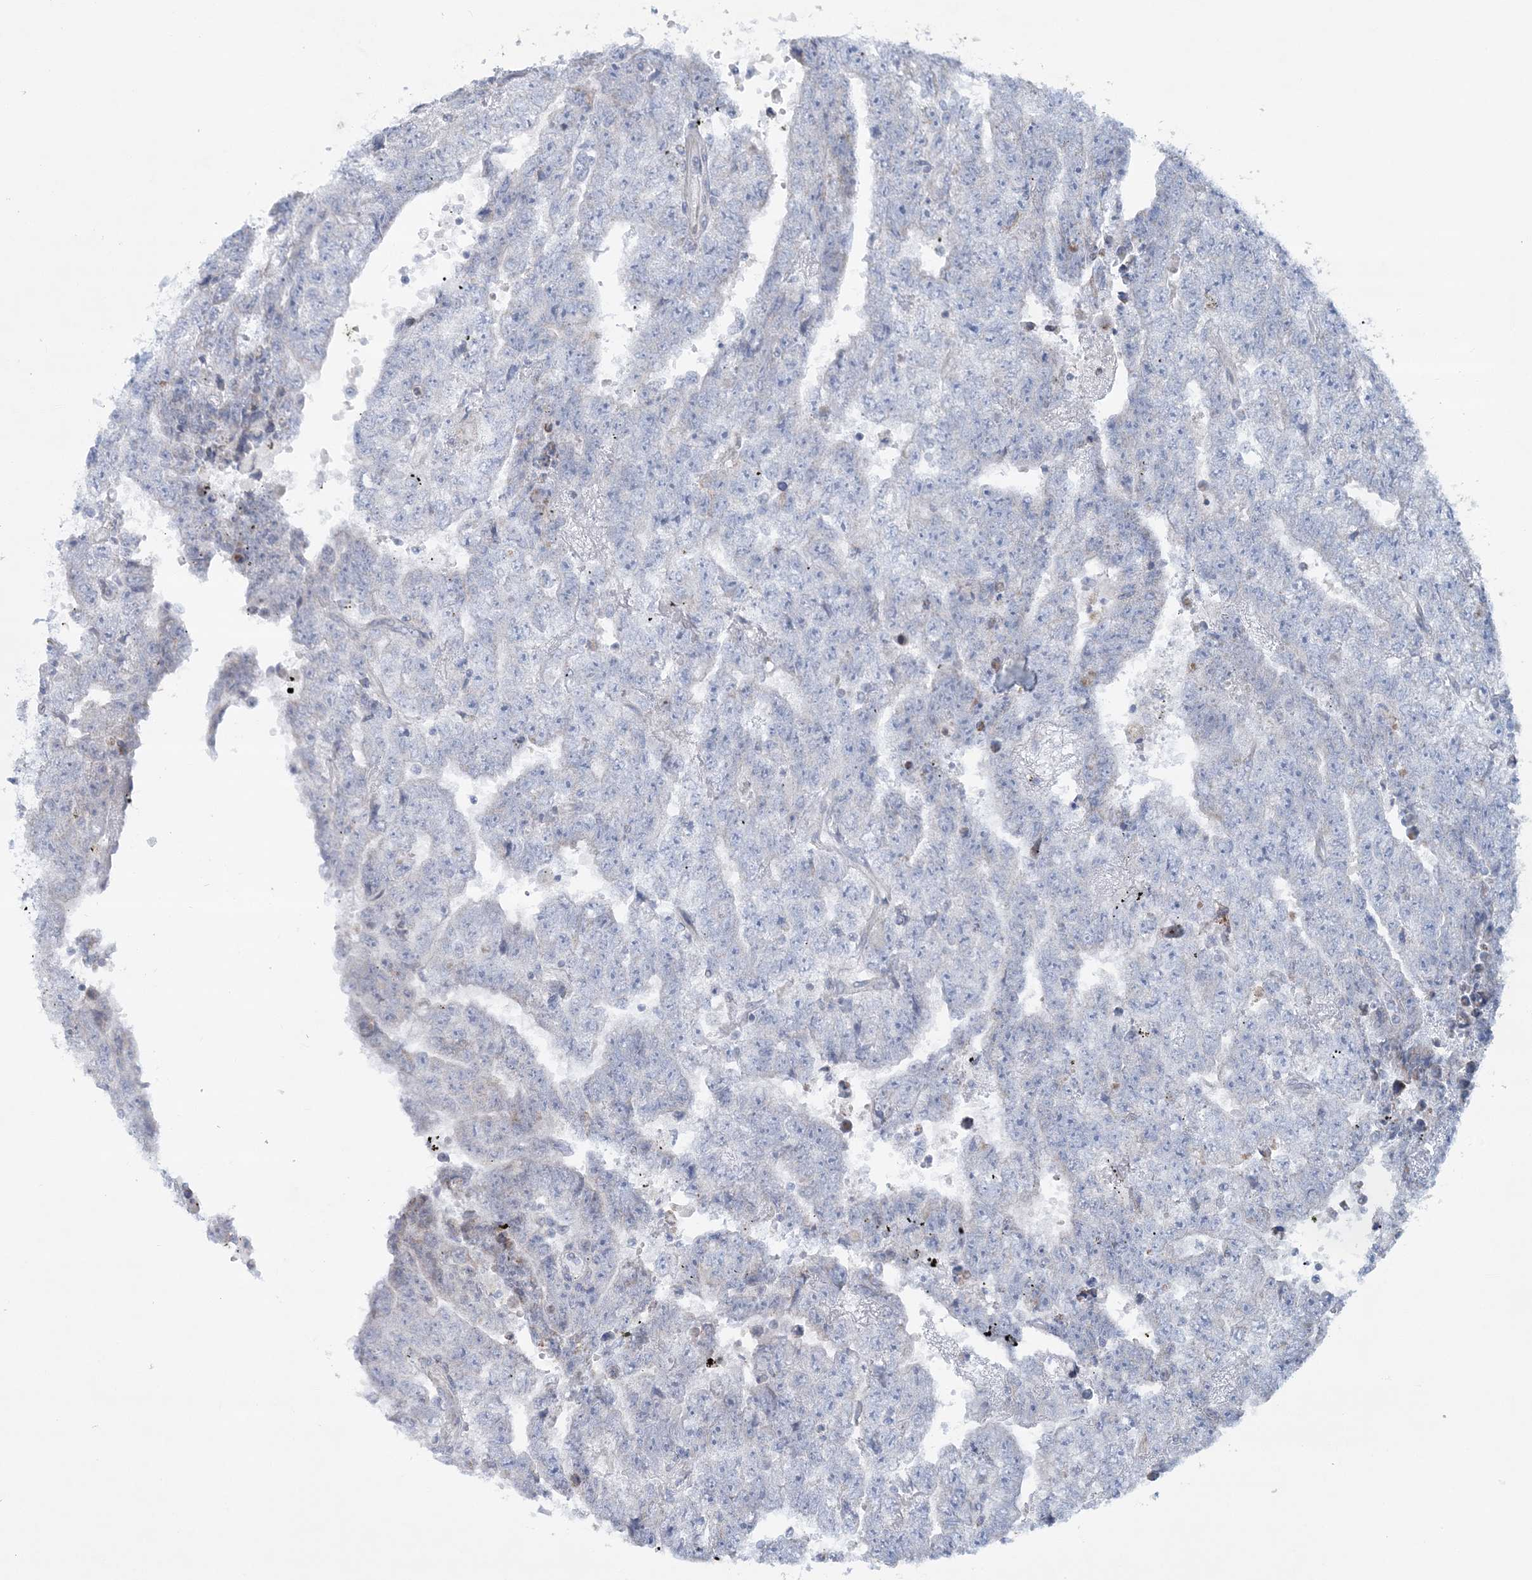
{"staining": {"intensity": "negative", "quantity": "none", "location": "none"}, "tissue": "testis cancer", "cell_type": "Tumor cells", "image_type": "cancer", "snomed": [{"axis": "morphology", "description": "Carcinoma, Embryonal, NOS"}, {"axis": "topography", "description": "Testis"}], "caption": "IHC image of embryonal carcinoma (testis) stained for a protein (brown), which displays no positivity in tumor cells. Brightfield microscopy of immunohistochemistry (IHC) stained with DAB (brown) and hematoxylin (blue), captured at high magnification.", "gene": "TBC1D7", "patient": {"sex": "male", "age": 25}}